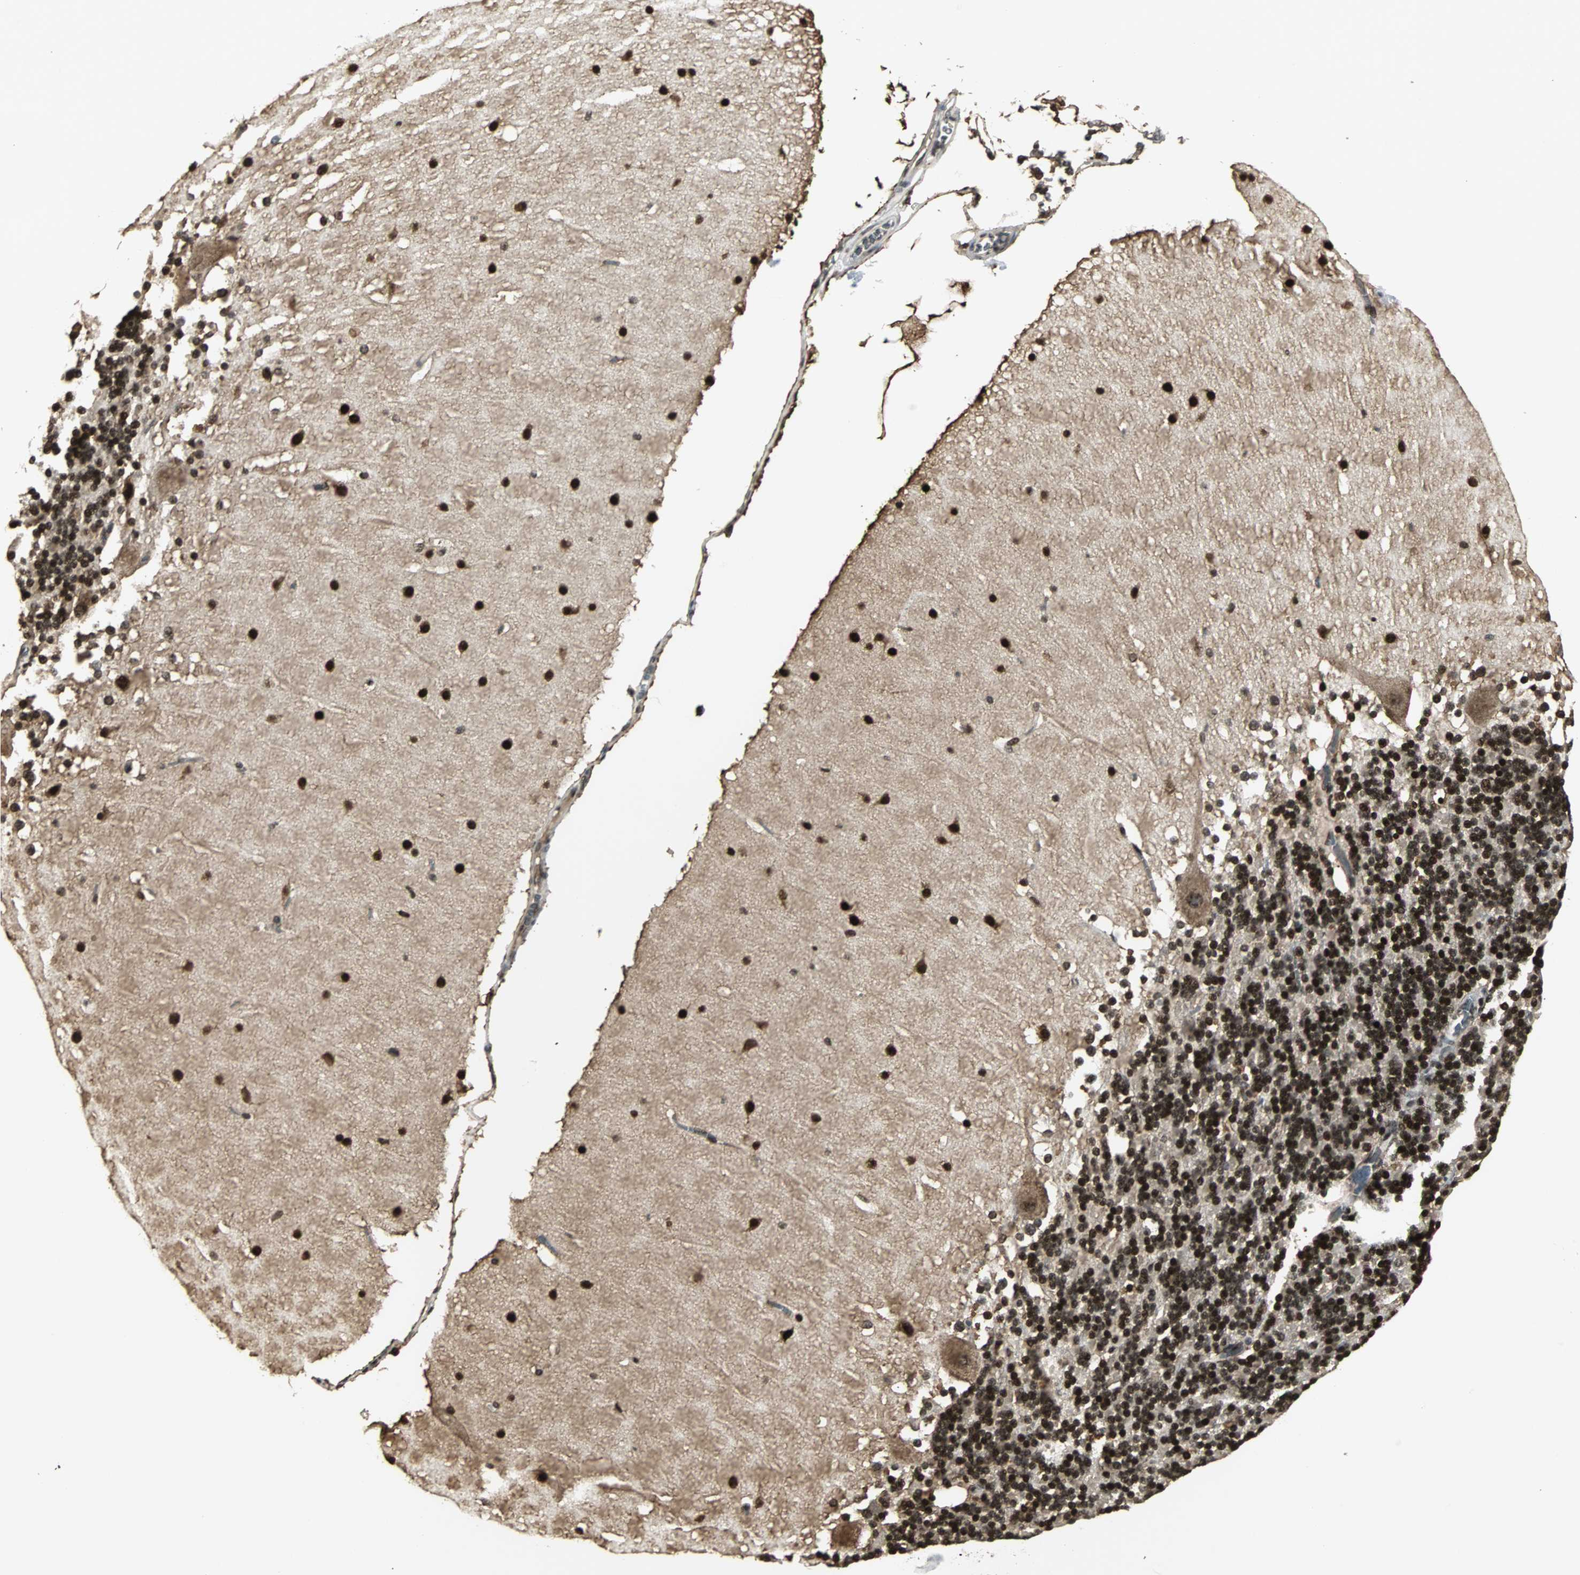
{"staining": {"intensity": "strong", "quantity": ">75%", "location": "nuclear"}, "tissue": "cerebellum", "cell_type": "Cells in granular layer", "image_type": "normal", "snomed": [{"axis": "morphology", "description": "Normal tissue, NOS"}, {"axis": "topography", "description": "Cerebellum"}], "caption": "An immunohistochemistry (IHC) image of unremarkable tissue is shown. Protein staining in brown shows strong nuclear positivity in cerebellum within cells in granular layer.", "gene": "TAF5", "patient": {"sex": "female", "age": 19}}